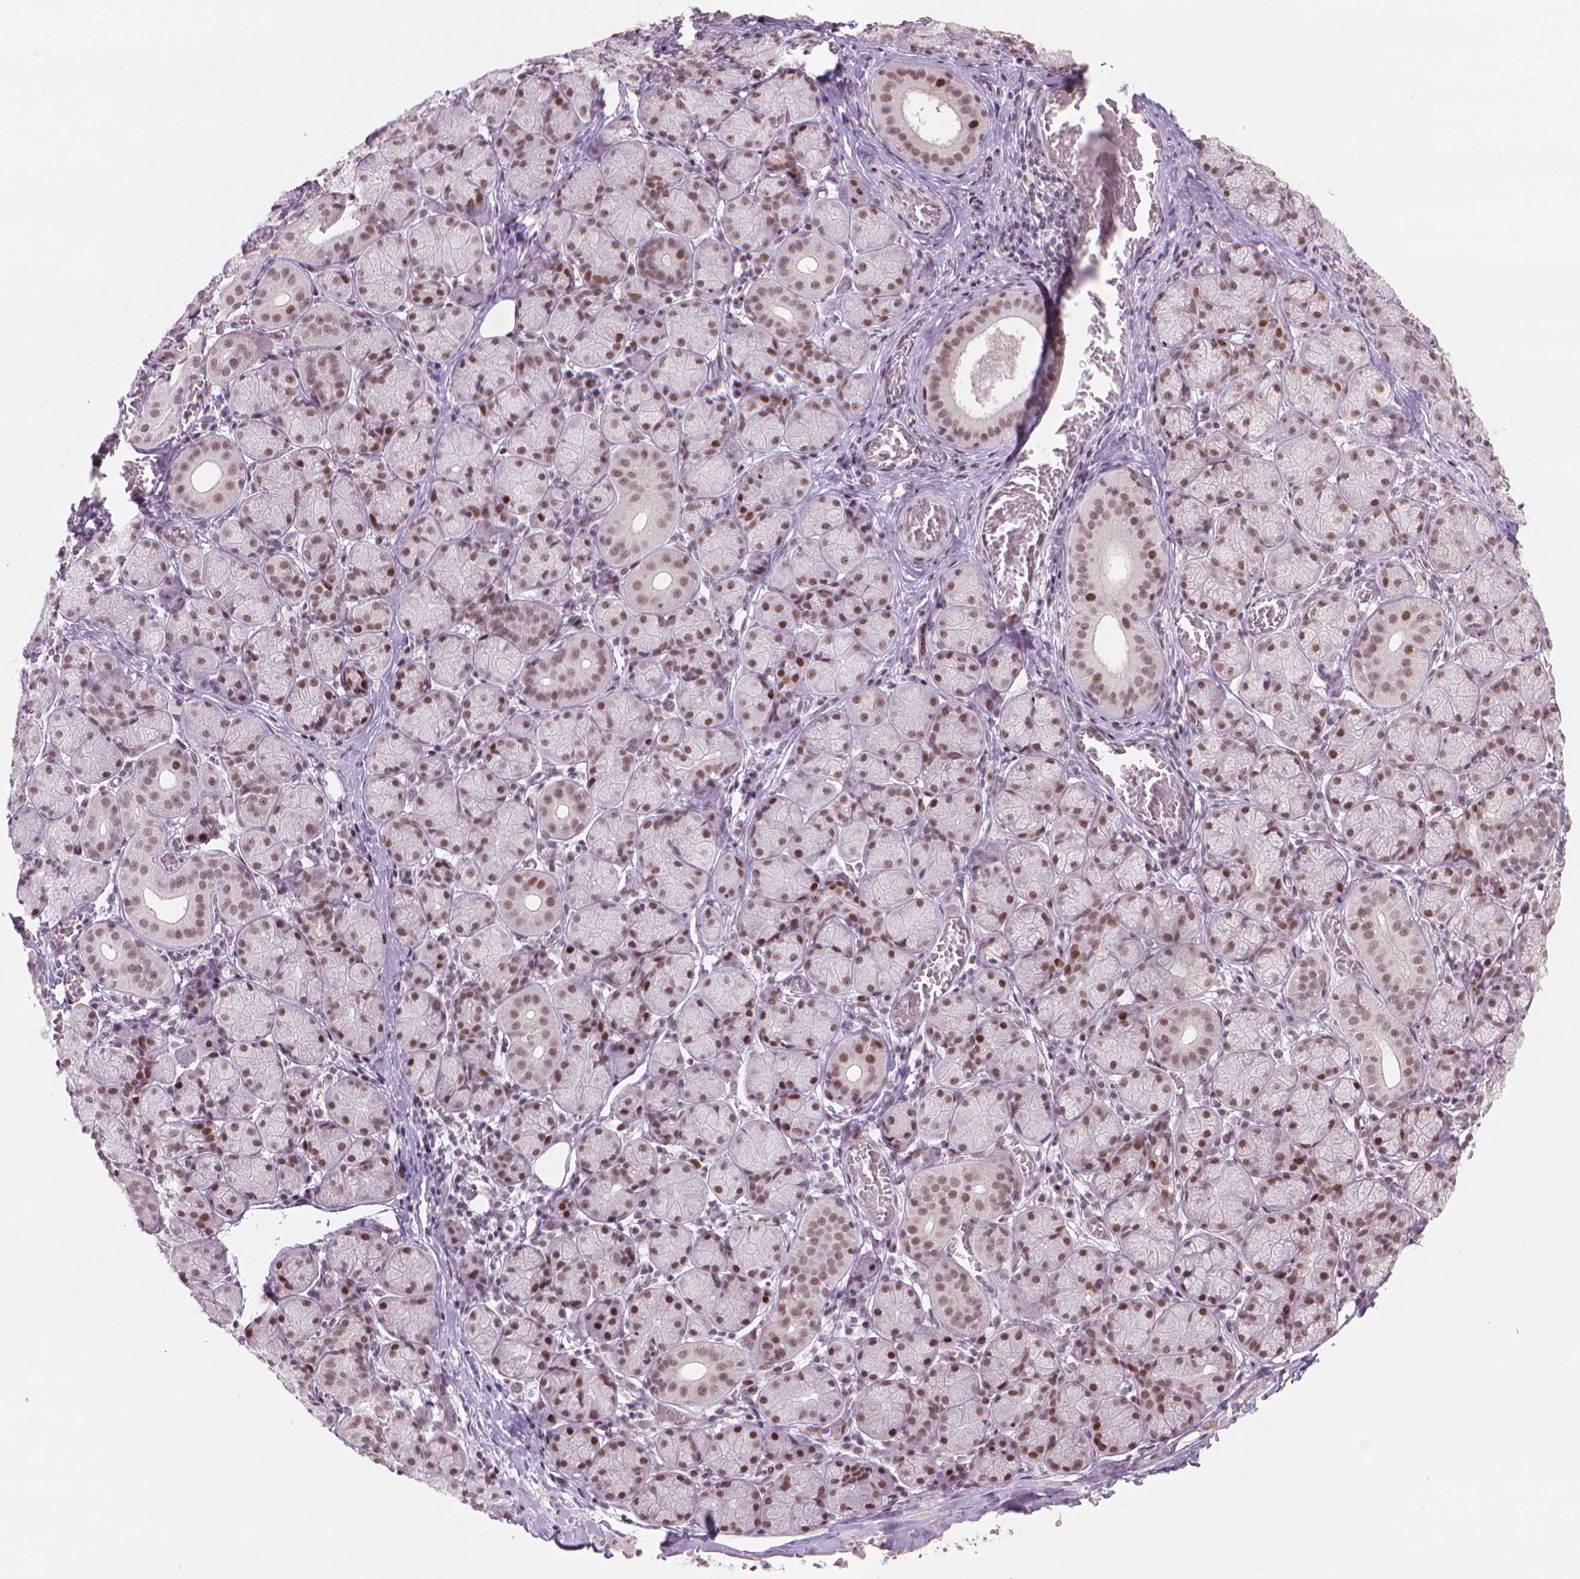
{"staining": {"intensity": "moderate", "quantity": ">75%", "location": "nuclear"}, "tissue": "salivary gland", "cell_type": "Glandular cells", "image_type": "normal", "snomed": [{"axis": "morphology", "description": "Normal tissue, NOS"}, {"axis": "topography", "description": "Salivary gland"}, {"axis": "topography", "description": "Peripheral nerve tissue"}], "caption": "Protein staining displays moderate nuclear staining in about >75% of glandular cells in normal salivary gland.", "gene": "HES7", "patient": {"sex": "female", "age": 24}}